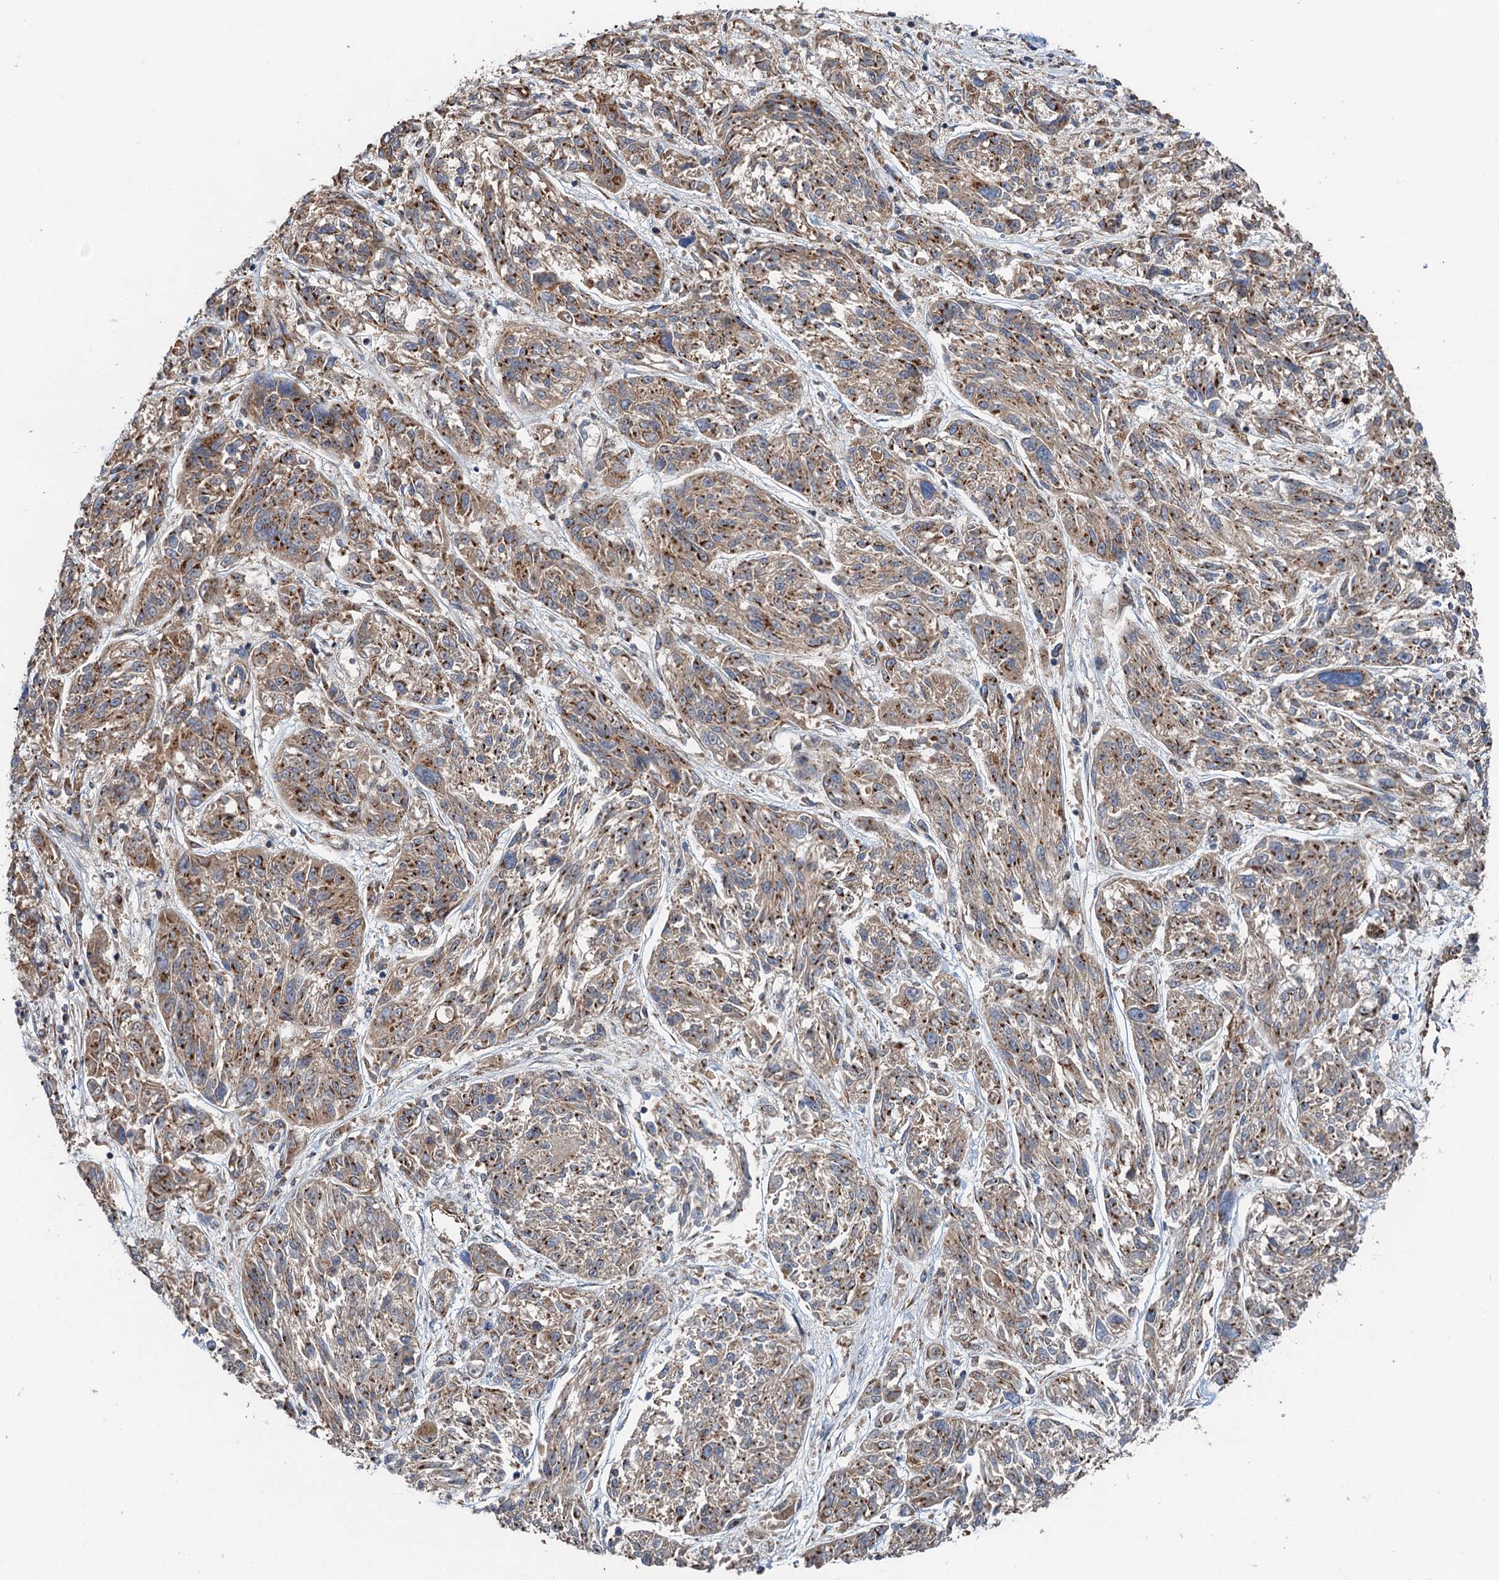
{"staining": {"intensity": "moderate", "quantity": ">75%", "location": "cytoplasmic/membranous"}, "tissue": "melanoma", "cell_type": "Tumor cells", "image_type": "cancer", "snomed": [{"axis": "morphology", "description": "Malignant melanoma, NOS"}, {"axis": "topography", "description": "Skin"}], "caption": "Malignant melanoma stained with DAB immunohistochemistry (IHC) reveals medium levels of moderate cytoplasmic/membranous positivity in approximately >75% of tumor cells. The staining was performed using DAB, with brown indicating positive protein expression. Nuclei are stained blue with hematoxylin.", "gene": "ANKRD26", "patient": {"sex": "male", "age": 53}}